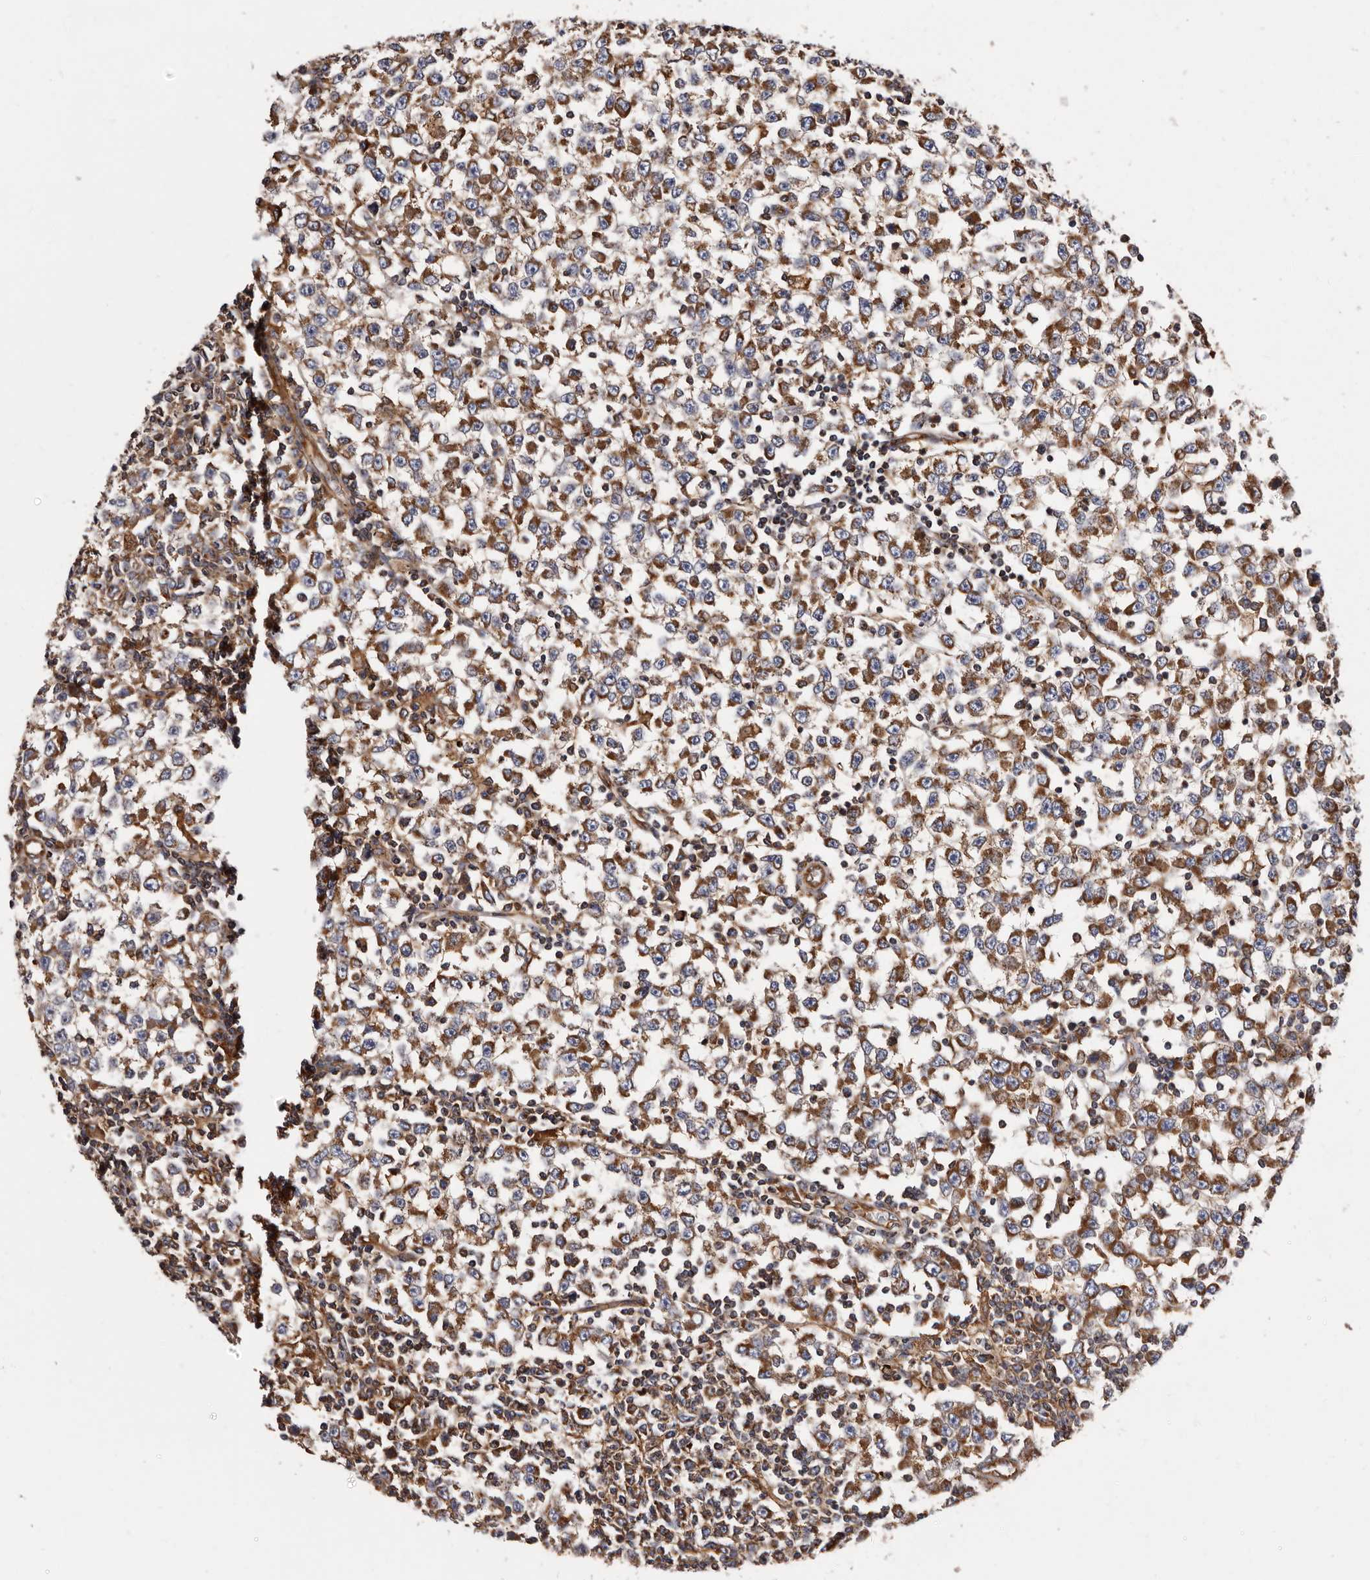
{"staining": {"intensity": "moderate", "quantity": "25%-75%", "location": "cytoplasmic/membranous"}, "tissue": "testis cancer", "cell_type": "Tumor cells", "image_type": "cancer", "snomed": [{"axis": "morphology", "description": "Seminoma, NOS"}, {"axis": "topography", "description": "Testis"}], "caption": "Approximately 25%-75% of tumor cells in human testis cancer (seminoma) demonstrate moderate cytoplasmic/membranous protein positivity as visualized by brown immunohistochemical staining.", "gene": "COQ8B", "patient": {"sex": "male", "age": 65}}